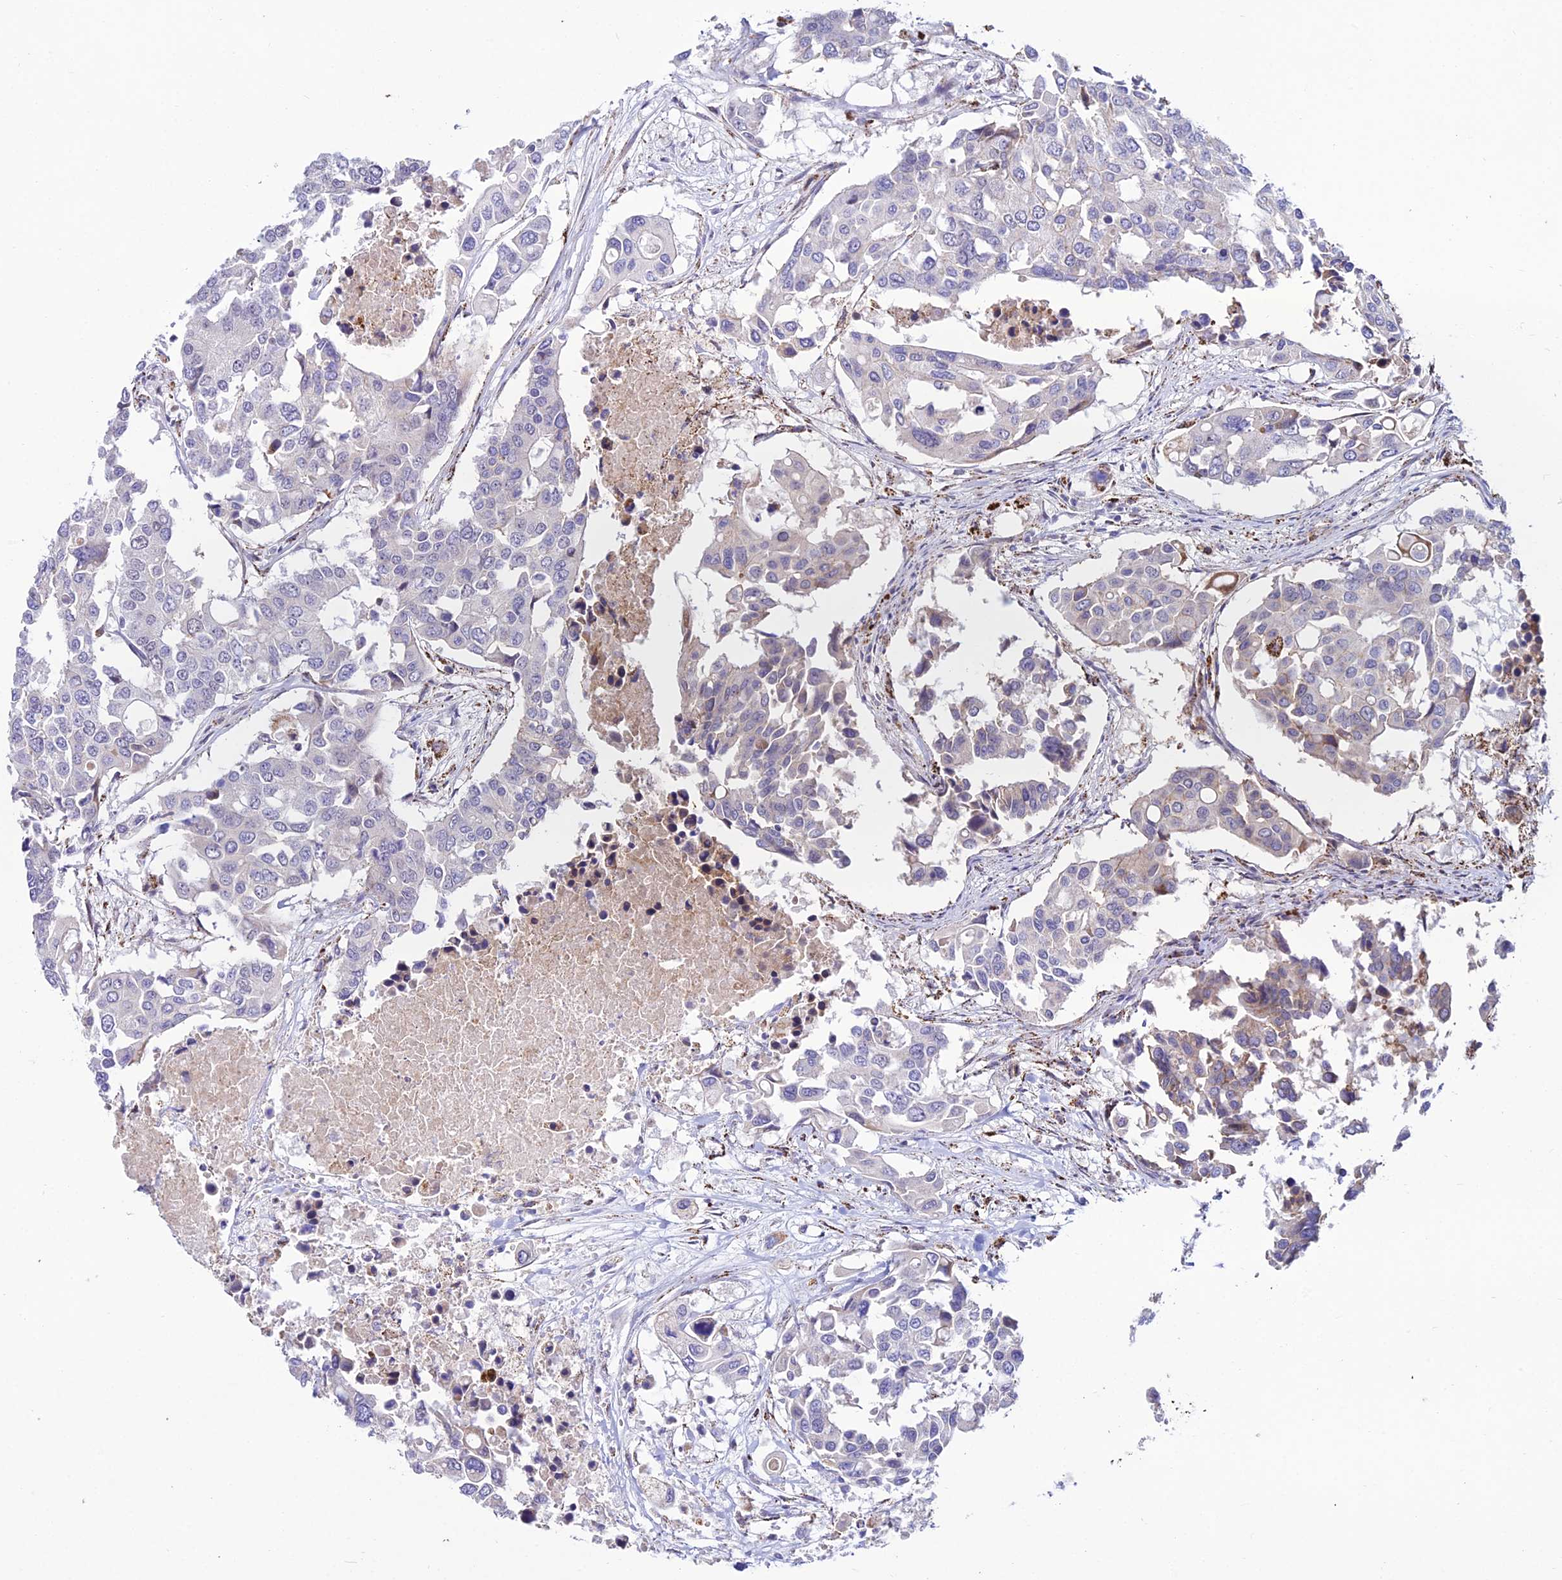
{"staining": {"intensity": "negative", "quantity": "none", "location": "none"}, "tissue": "colorectal cancer", "cell_type": "Tumor cells", "image_type": "cancer", "snomed": [{"axis": "morphology", "description": "Adenocarcinoma, NOS"}, {"axis": "topography", "description": "Colon"}], "caption": "An immunohistochemistry (IHC) photomicrograph of colorectal adenocarcinoma is shown. There is no staining in tumor cells of colorectal adenocarcinoma.", "gene": "C6orf163", "patient": {"sex": "male", "age": 77}}